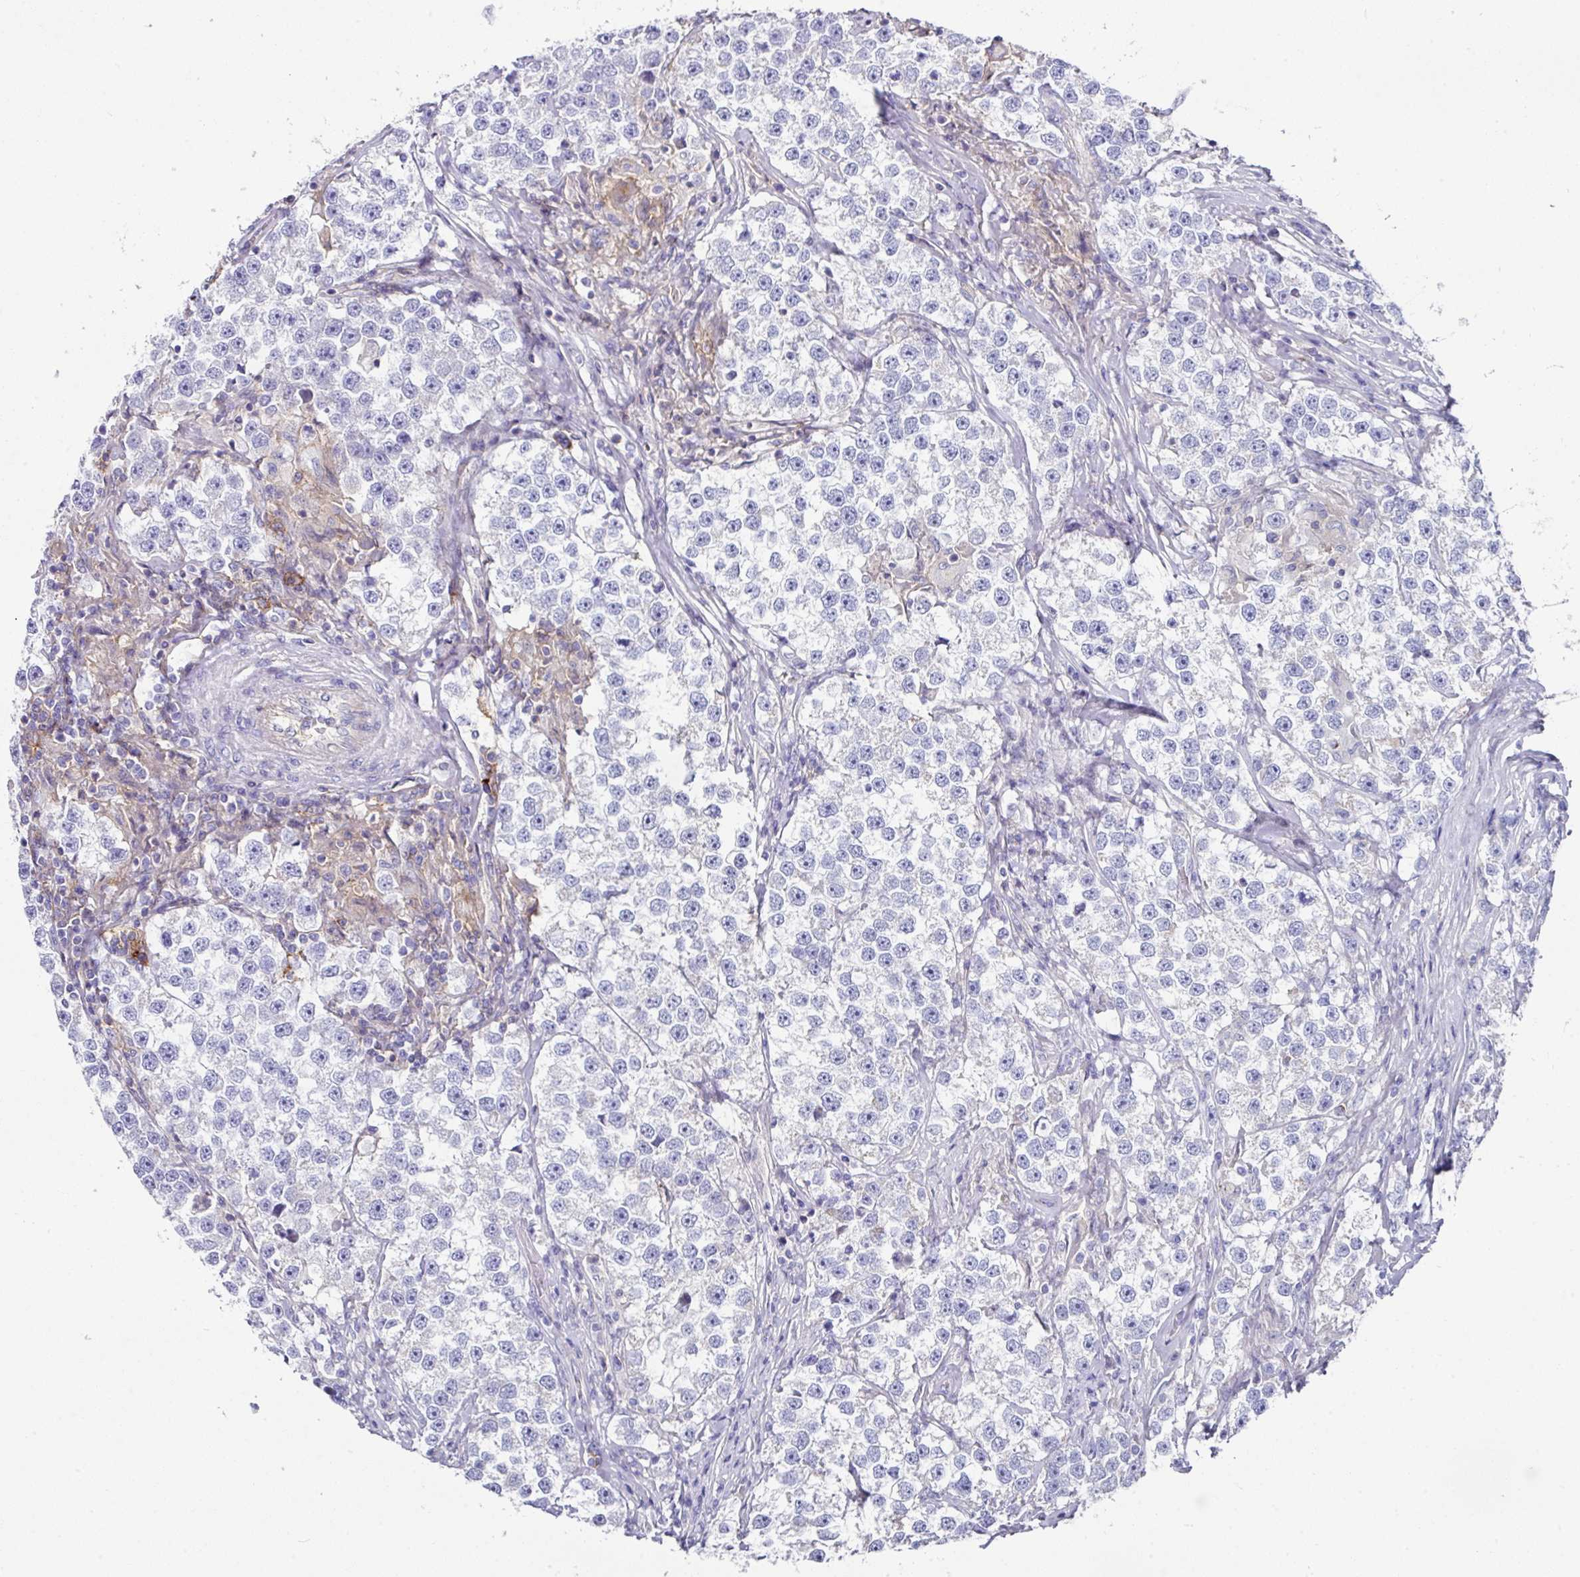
{"staining": {"intensity": "negative", "quantity": "none", "location": "none"}, "tissue": "testis cancer", "cell_type": "Tumor cells", "image_type": "cancer", "snomed": [{"axis": "morphology", "description": "Seminoma, NOS"}, {"axis": "topography", "description": "Testis"}], "caption": "IHC of human testis cancer (seminoma) exhibits no expression in tumor cells. (DAB (3,3'-diaminobenzidine) immunohistochemistry with hematoxylin counter stain).", "gene": "CLDN1", "patient": {"sex": "male", "age": 46}}